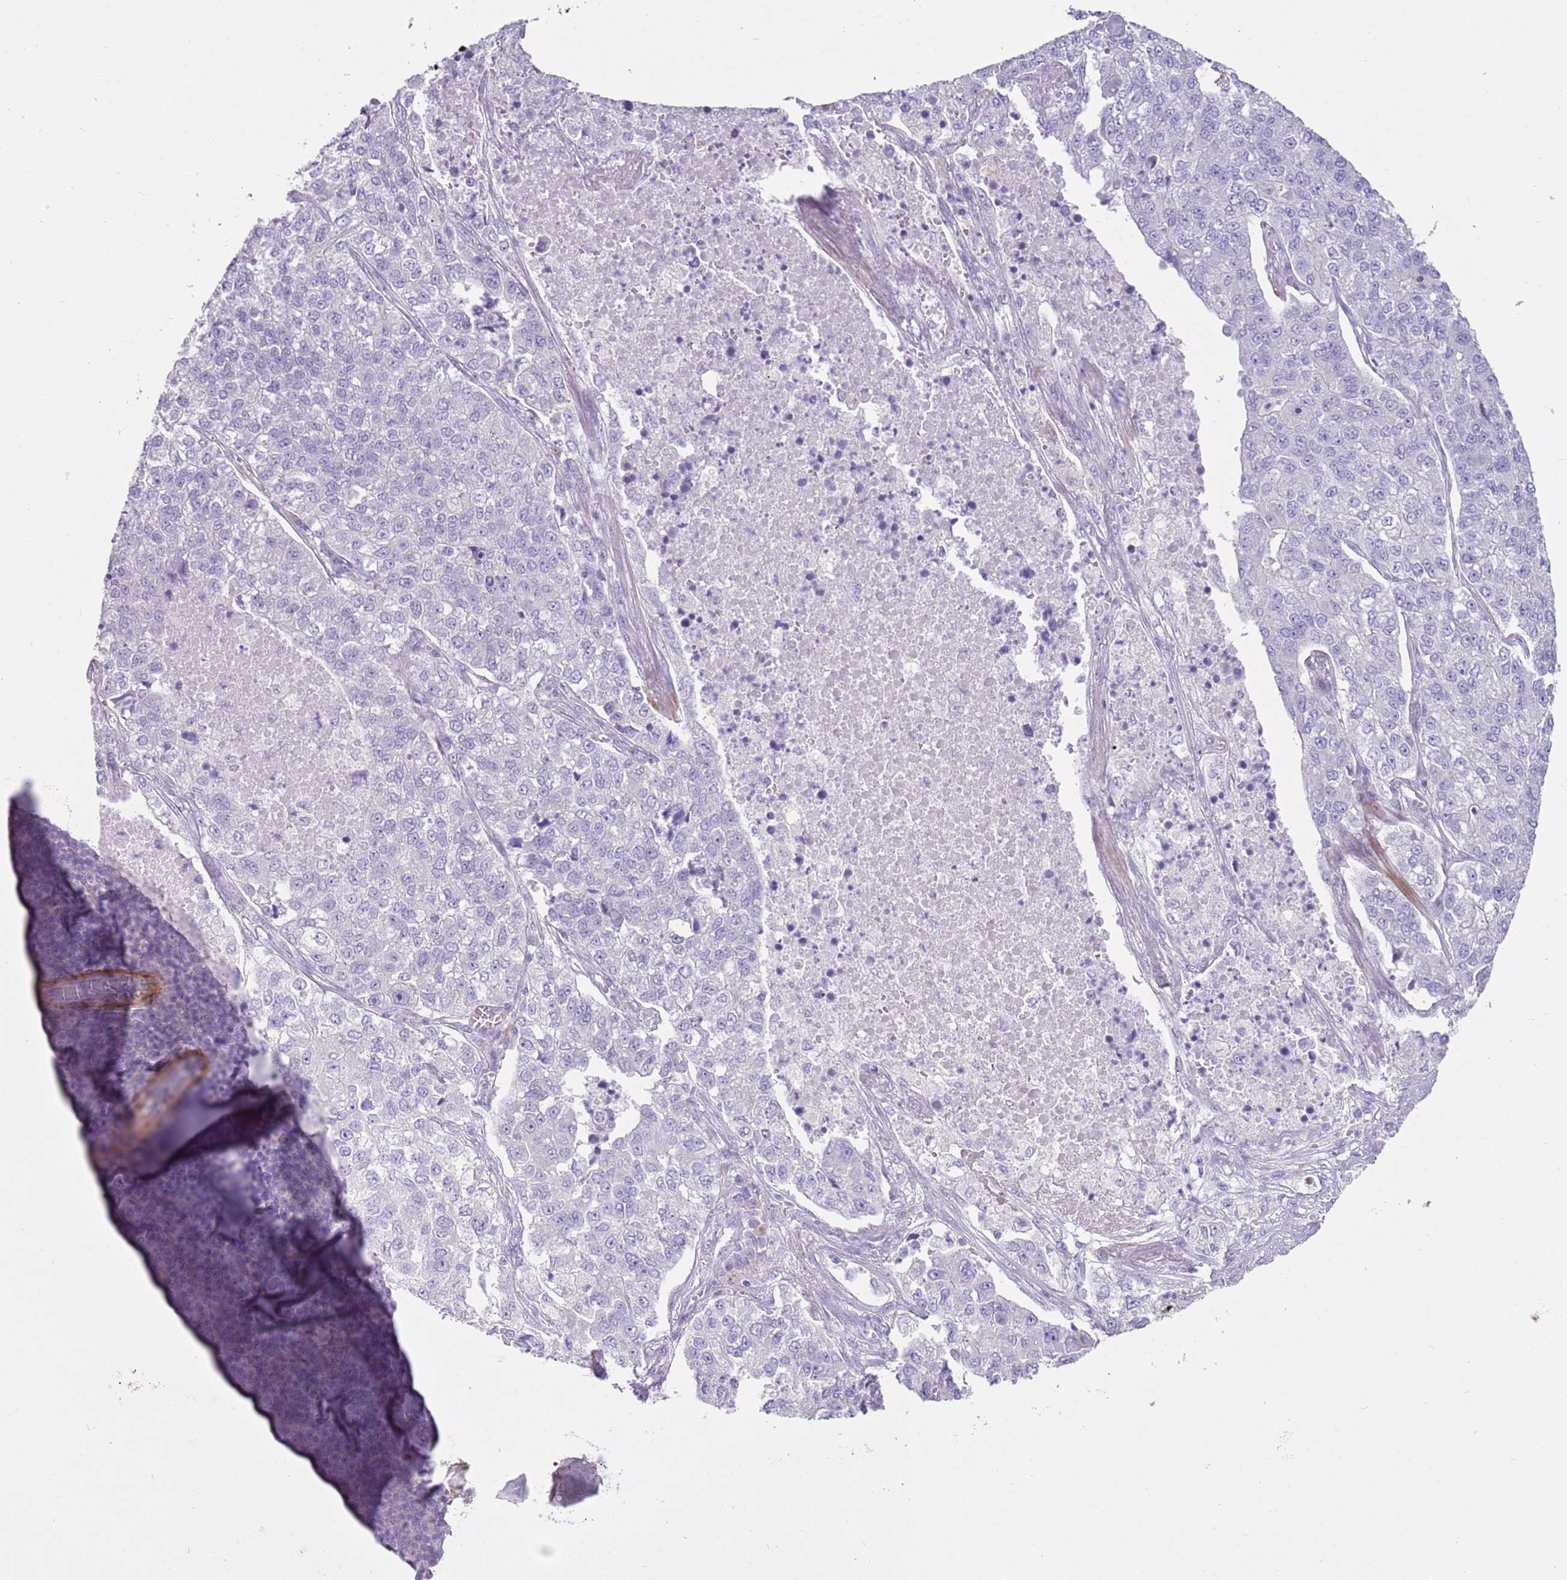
{"staining": {"intensity": "negative", "quantity": "none", "location": "none"}, "tissue": "lung cancer", "cell_type": "Tumor cells", "image_type": "cancer", "snomed": [{"axis": "morphology", "description": "Adenocarcinoma, NOS"}, {"axis": "topography", "description": "Lung"}], "caption": "DAB (3,3'-diaminobenzidine) immunohistochemical staining of human adenocarcinoma (lung) displays no significant staining in tumor cells. (DAB immunohistochemistry with hematoxylin counter stain).", "gene": "ZNF239", "patient": {"sex": "male", "age": 49}}